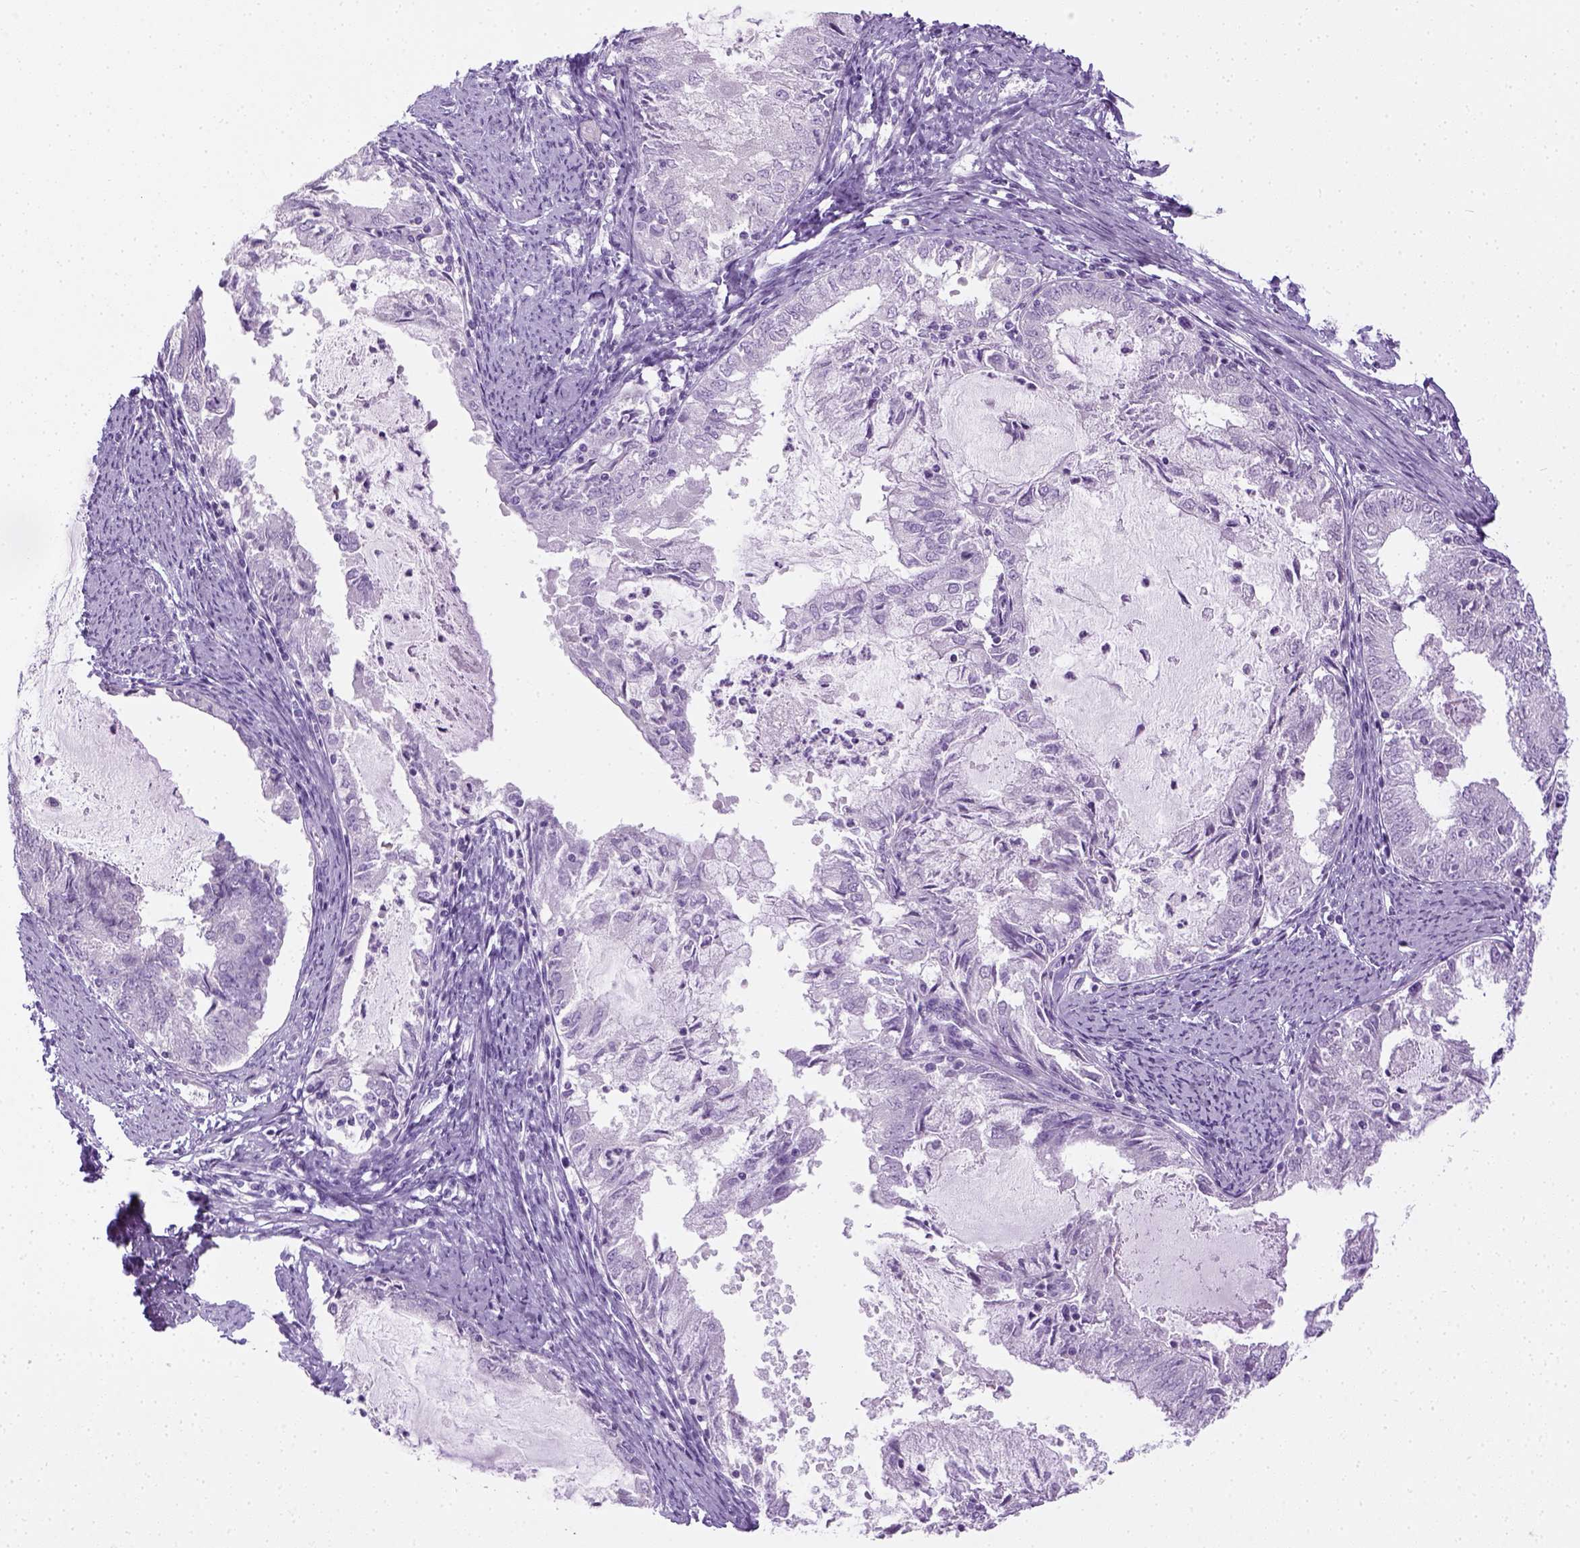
{"staining": {"intensity": "negative", "quantity": "none", "location": "none"}, "tissue": "endometrial cancer", "cell_type": "Tumor cells", "image_type": "cancer", "snomed": [{"axis": "morphology", "description": "Adenocarcinoma, NOS"}, {"axis": "topography", "description": "Endometrium"}], "caption": "This is an immunohistochemistry photomicrograph of endometrial adenocarcinoma. There is no expression in tumor cells.", "gene": "LGSN", "patient": {"sex": "female", "age": 57}}